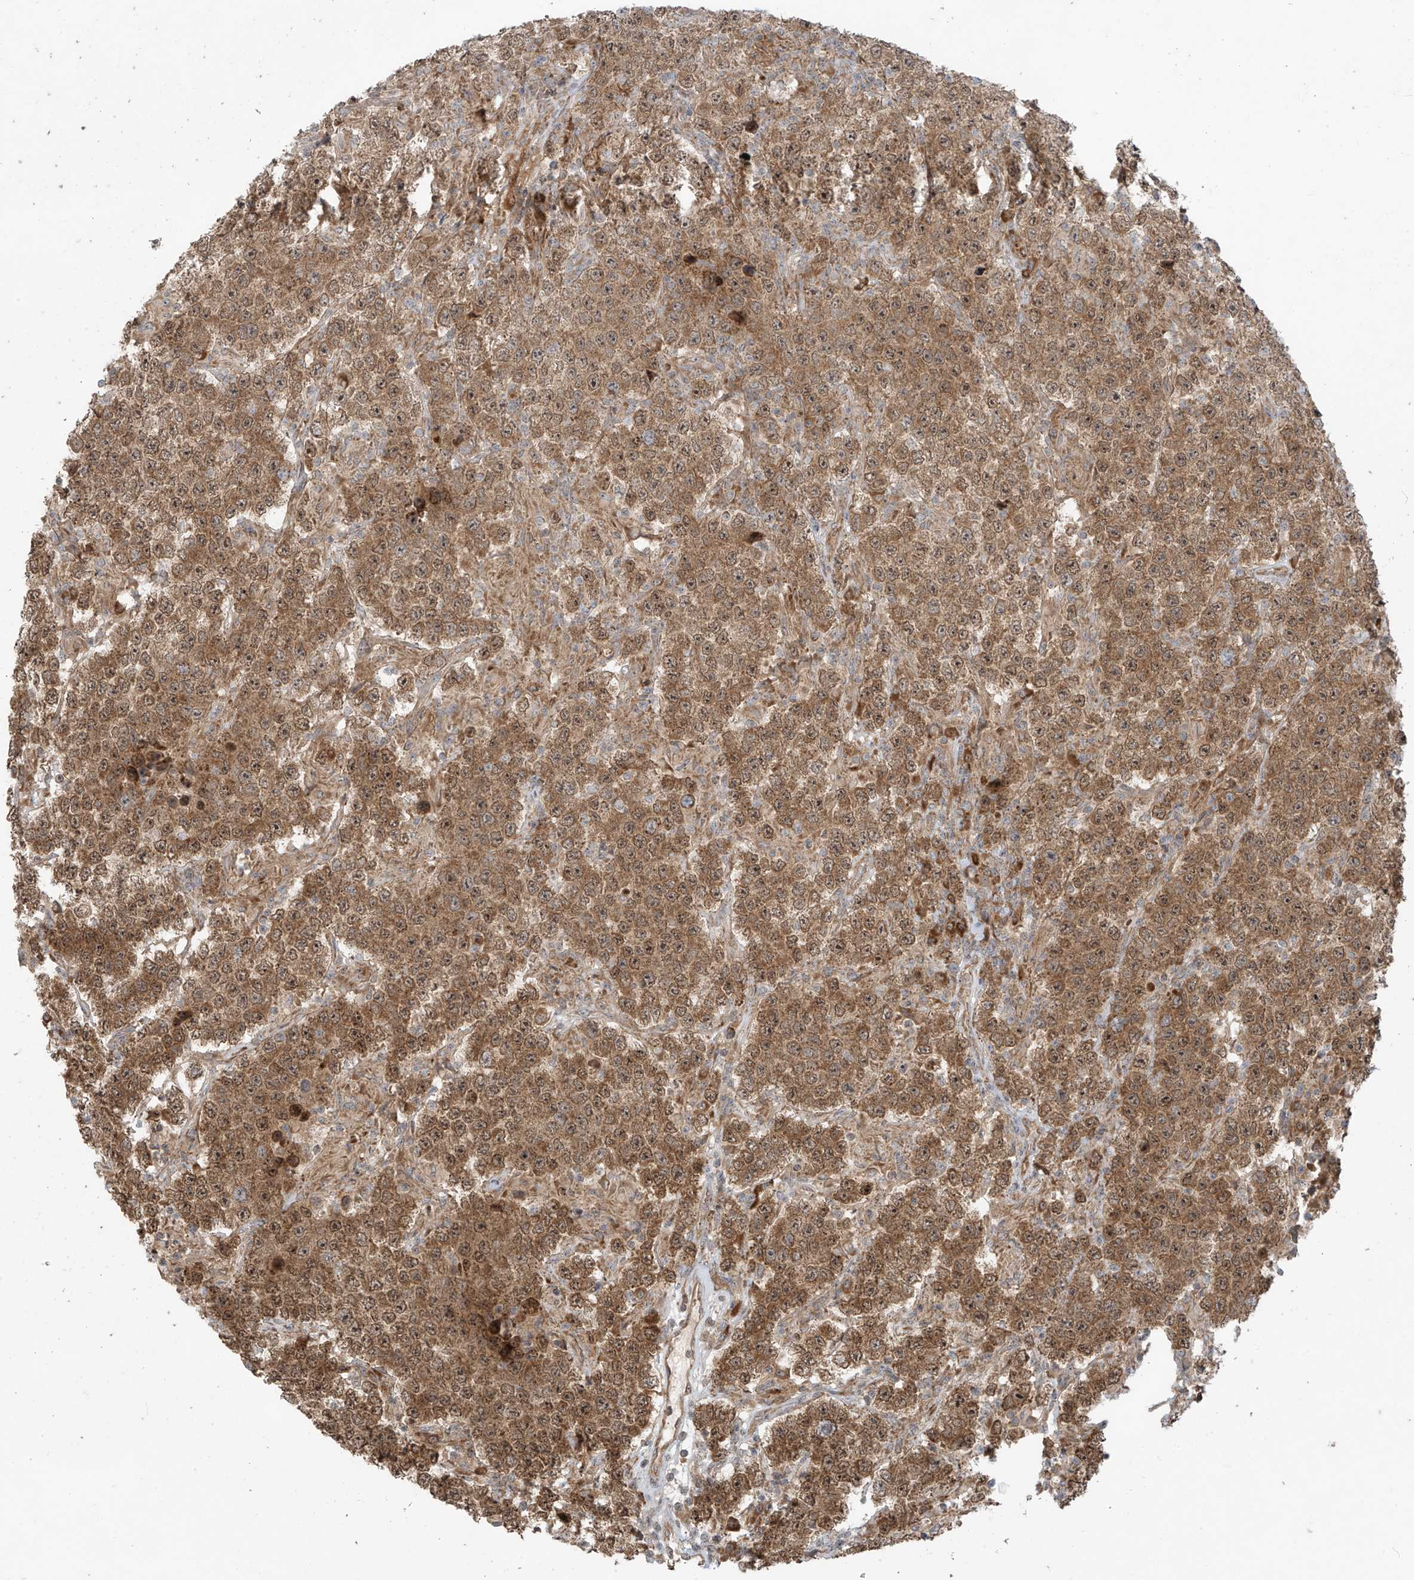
{"staining": {"intensity": "moderate", "quantity": ">75%", "location": "cytoplasmic/membranous,nuclear"}, "tissue": "testis cancer", "cell_type": "Tumor cells", "image_type": "cancer", "snomed": [{"axis": "morphology", "description": "Normal tissue, NOS"}, {"axis": "morphology", "description": "Urothelial carcinoma, High grade"}, {"axis": "morphology", "description": "Seminoma, NOS"}, {"axis": "morphology", "description": "Carcinoma, Embryonal, NOS"}, {"axis": "topography", "description": "Urinary bladder"}, {"axis": "topography", "description": "Testis"}], "caption": "DAB (3,3'-diaminobenzidine) immunohistochemical staining of human urothelial carcinoma (high-grade) (testis) displays moderate cytoplasmic/membranous and nuclear protein positivity in approximately >75% of tumor cells.", "gene": "KATNIP", "patient": {"sex": "male", "age": 41}}